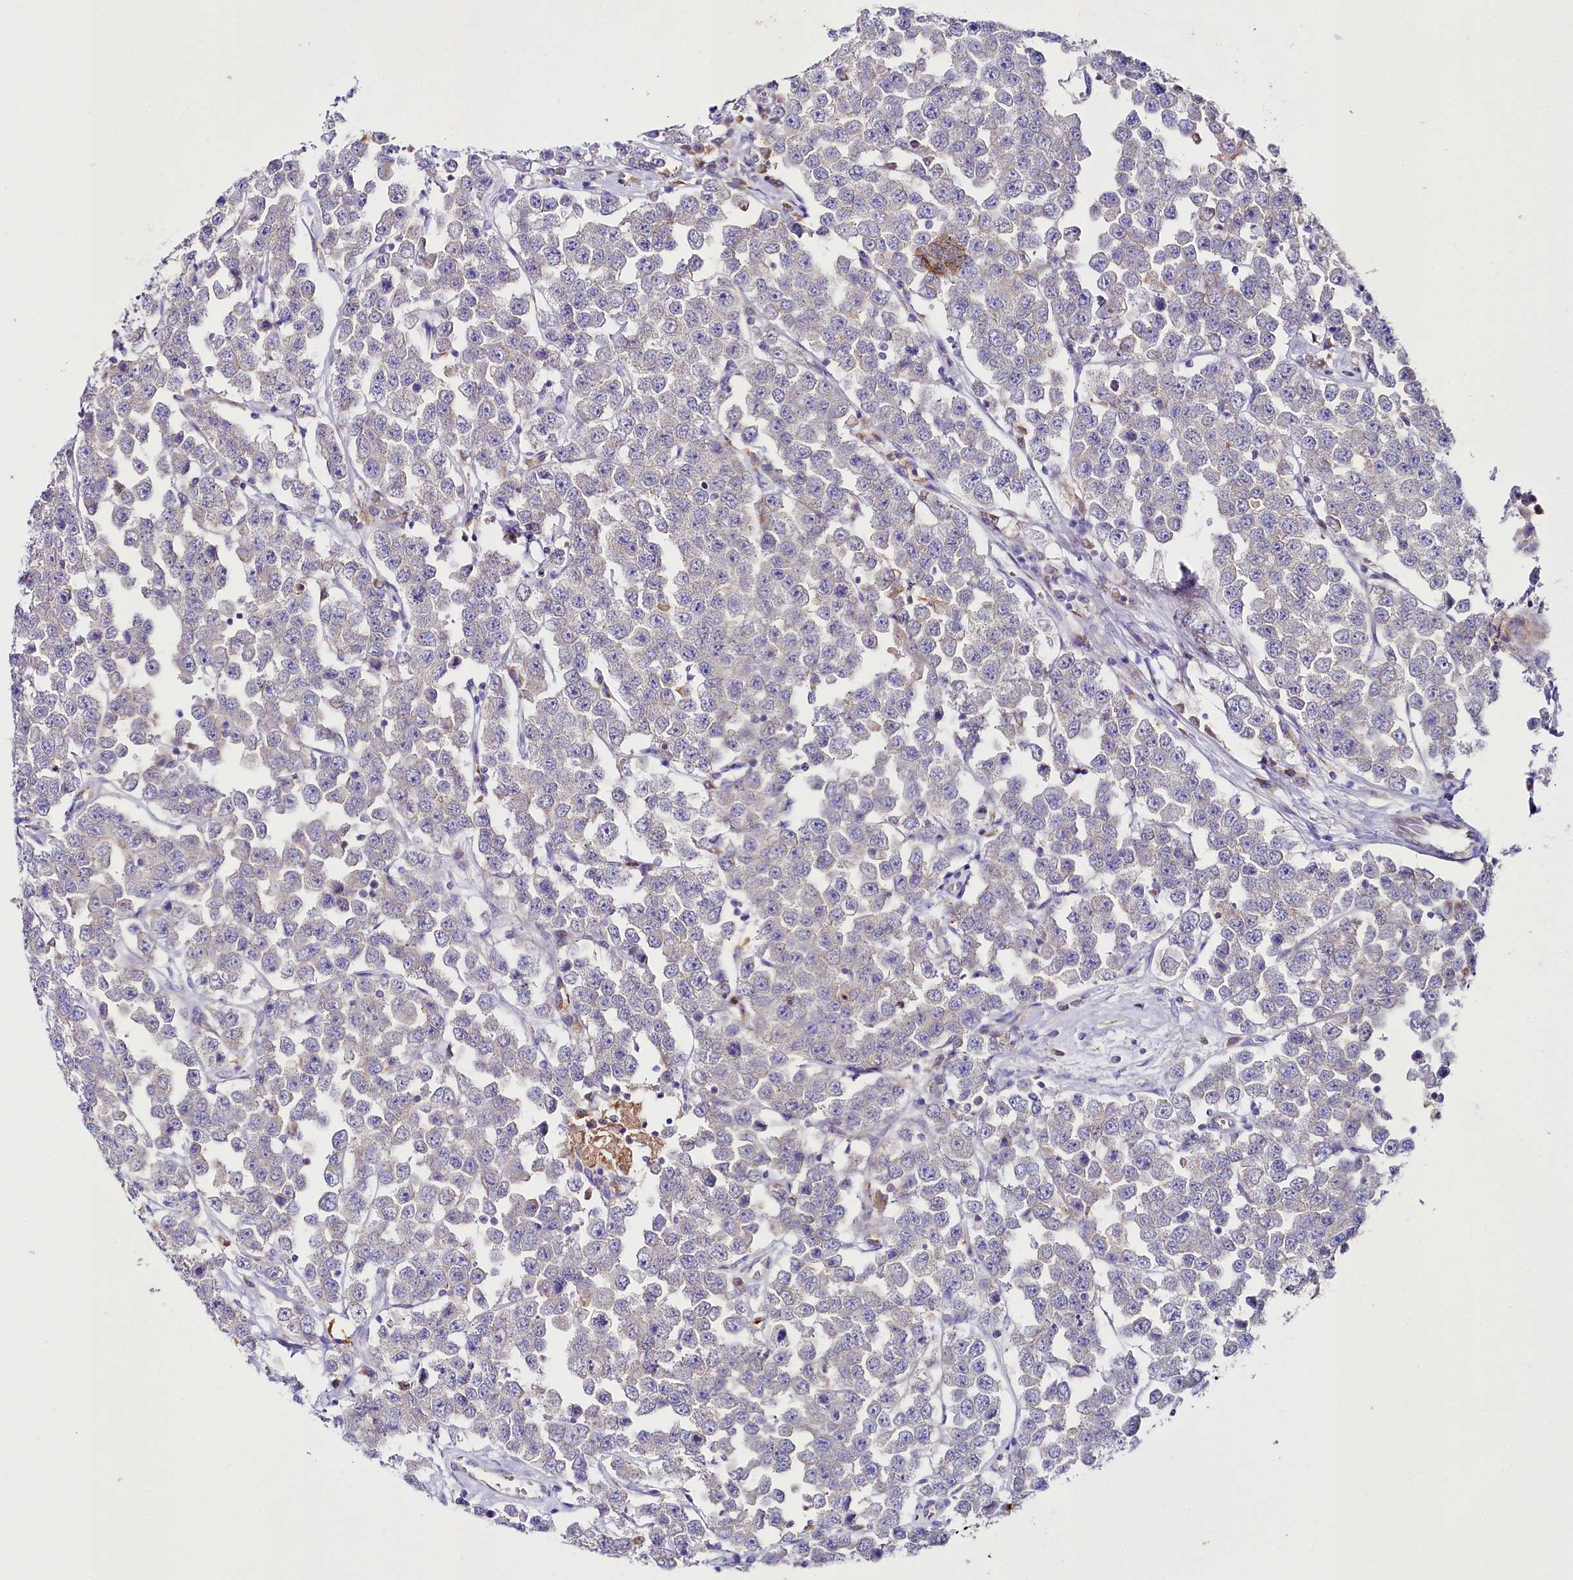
{"staining": {"intensity": "negative", "quantity": "none", "location": "none"}, "tissue": "testis cancer", "cell_type": "Tumor cells", "image_type": "cancer", "snomed": [{"axis": "morphology", "description": "Seminoma, NOS"}, {"axis": "topography", "description": "Testis"}], "caption": "Immunohistochemistry histopathology image of neoplastic tissue: testis seminoma stained with DAB demonstrates no significant protein expression in tumor cells. (DAB (3,3'-diaminobenzidine) immunohistochemistry (IHC) with hematoxylin counter stain).", "gene": "SACM1L", "patient": {"sex": "male", "age": 28}}